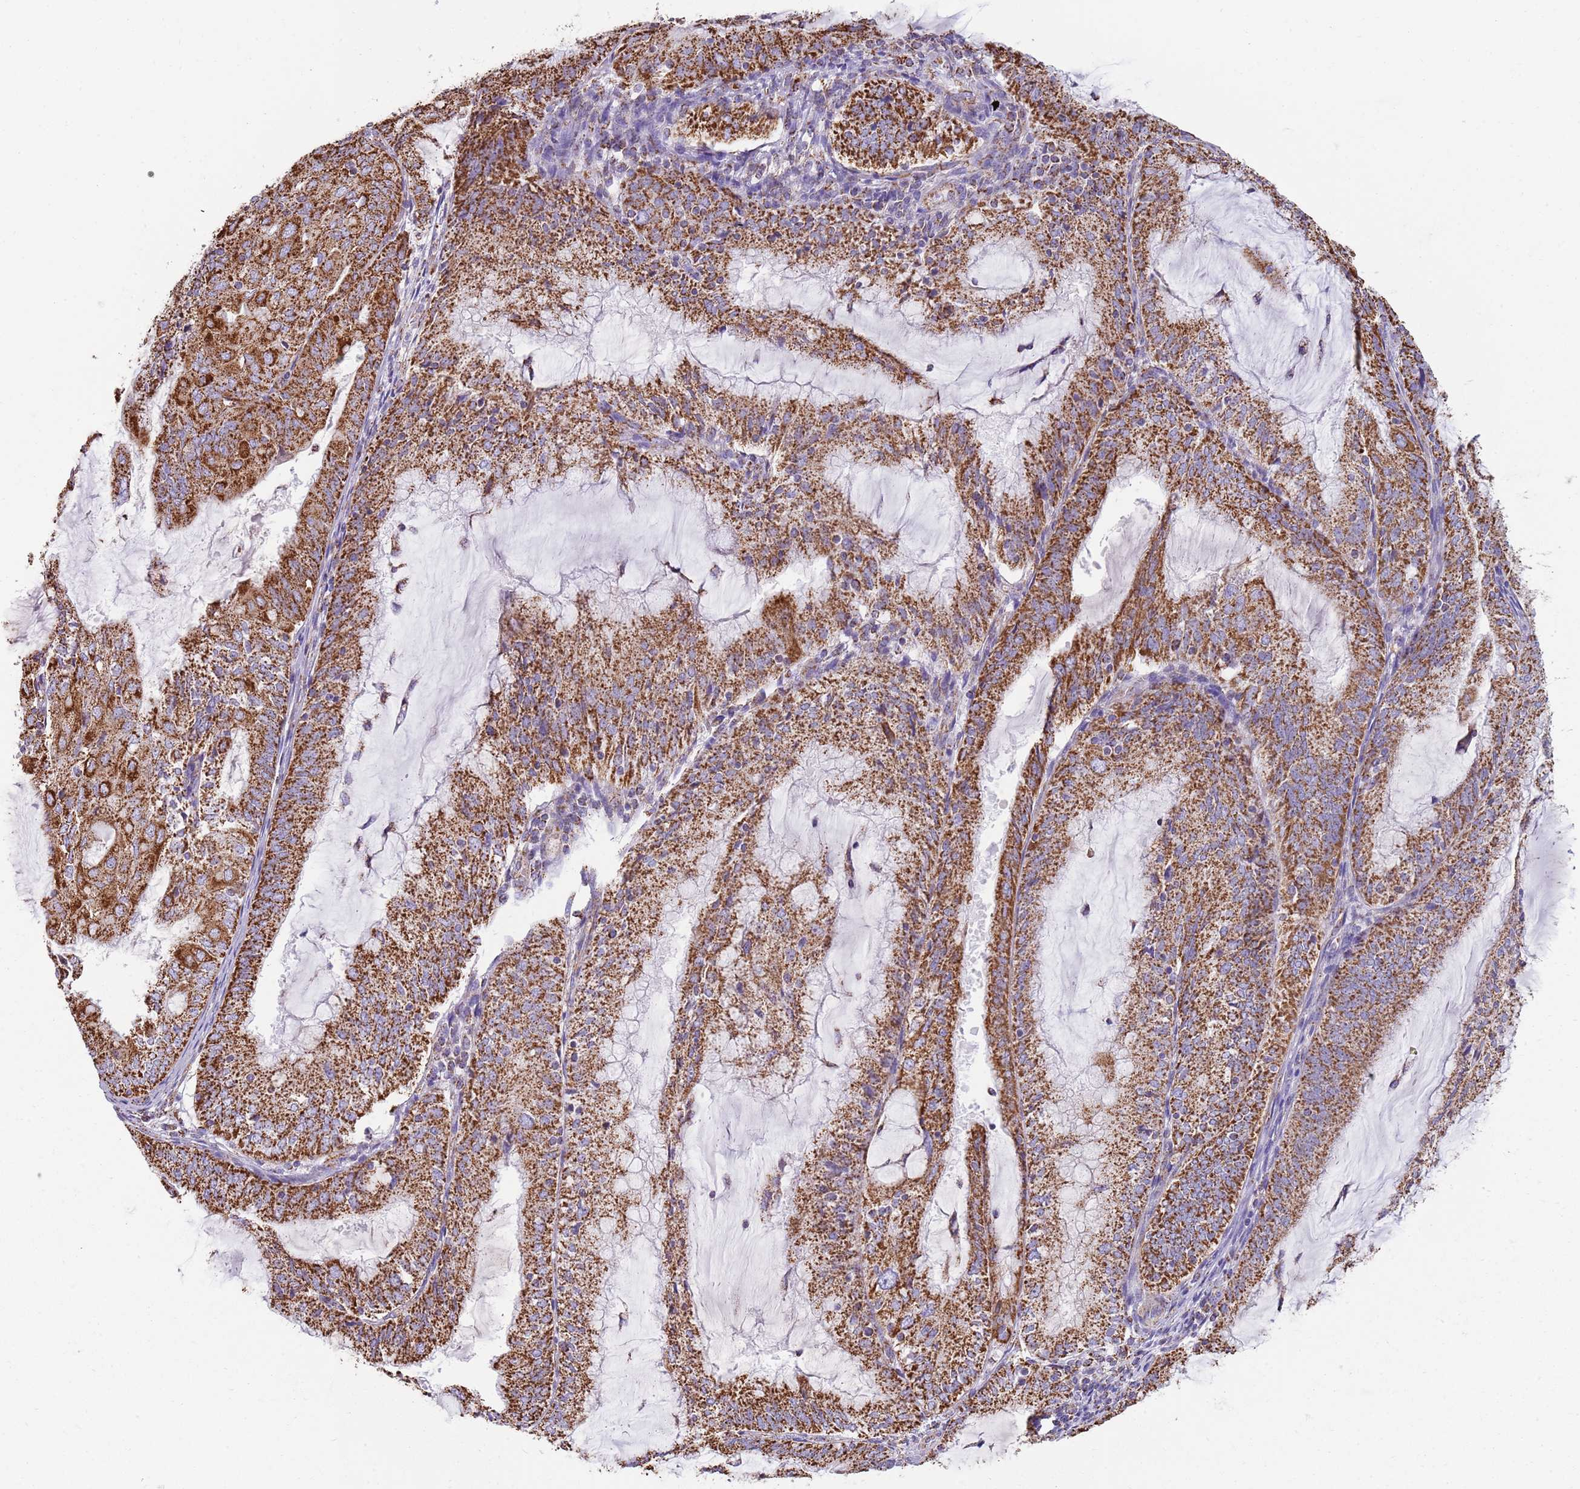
{"staining": {"intensity": "strong", "quantity": ">75%", "location": "cytoplasmic/membranous"}, "tissue": "endometrial cancer", "cell_type": "Tumor cells", "image_type": "cancer", "snomed": [{"axis": "morphology", "description": "Adenocarcinoma, NOS"}, {"axis": "topography", "description": "Endometrium"}], "caption": "Strong cytoplasmic/membranous protein staining is identified in about >75% of tumor cells in endometrial cancer.", "gene": "TTLL1", "patient": {"sex": "female", "age": 81}}